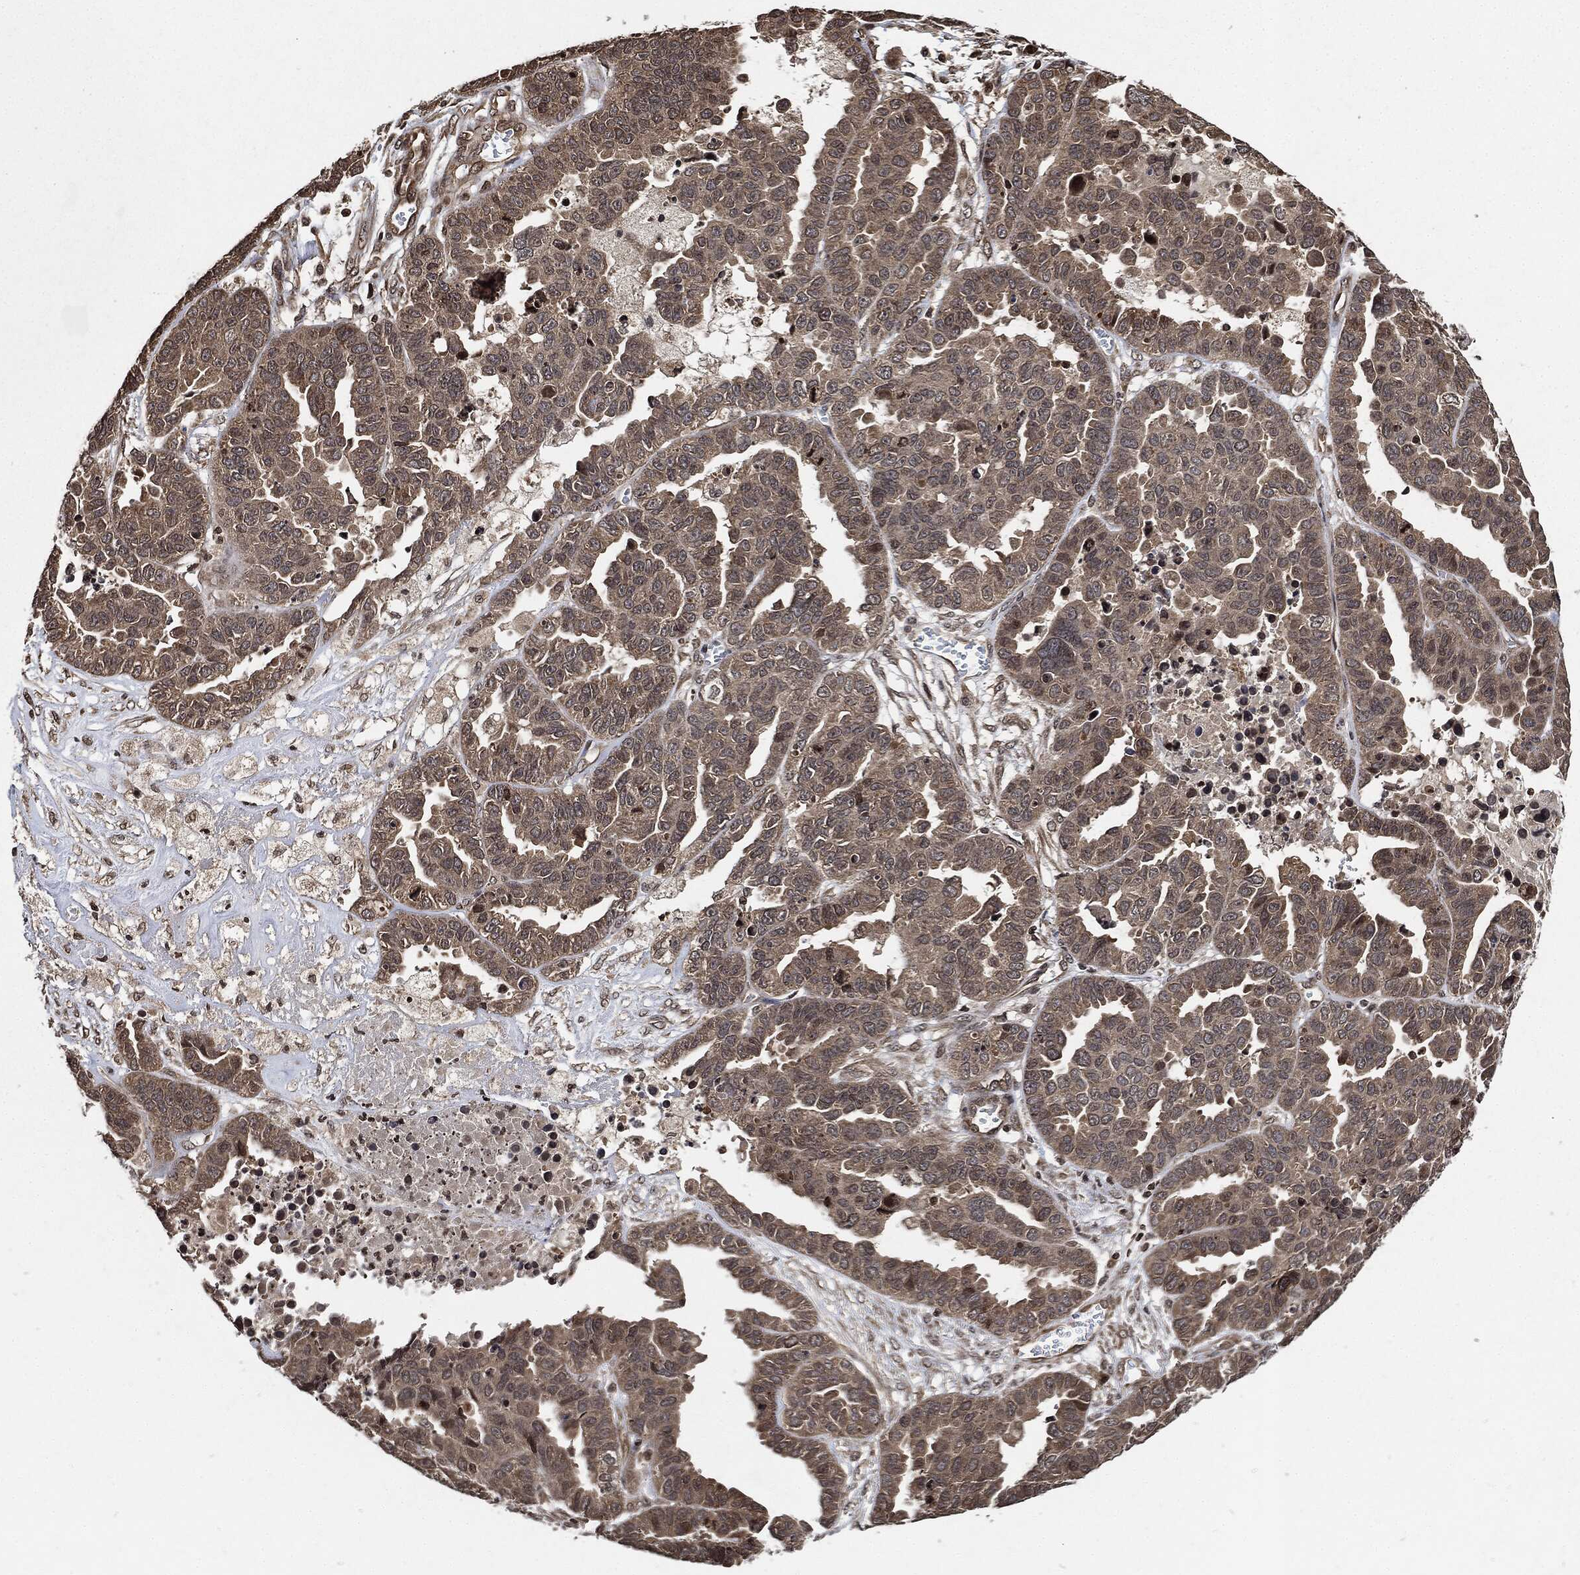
{"staining": {"intensity": "negative", "quantity": "none", "location": "none"}, "tissue": "ovarian cancer", "cell_type": "Tumor cells", "image_type": "cancer", "snomed": [{"axis": "morphology", "description": "Cystadenocarcinoma, serous, NOS"}, {"axis": "topography", "description": "Ovary"}], "caption": "The image demonstrates no staining of tumor cells in ovarian cancer (serous cystadenocarcinoma).", "gene": "PDK1", "patient": {"sex": "female", "age": 87}}